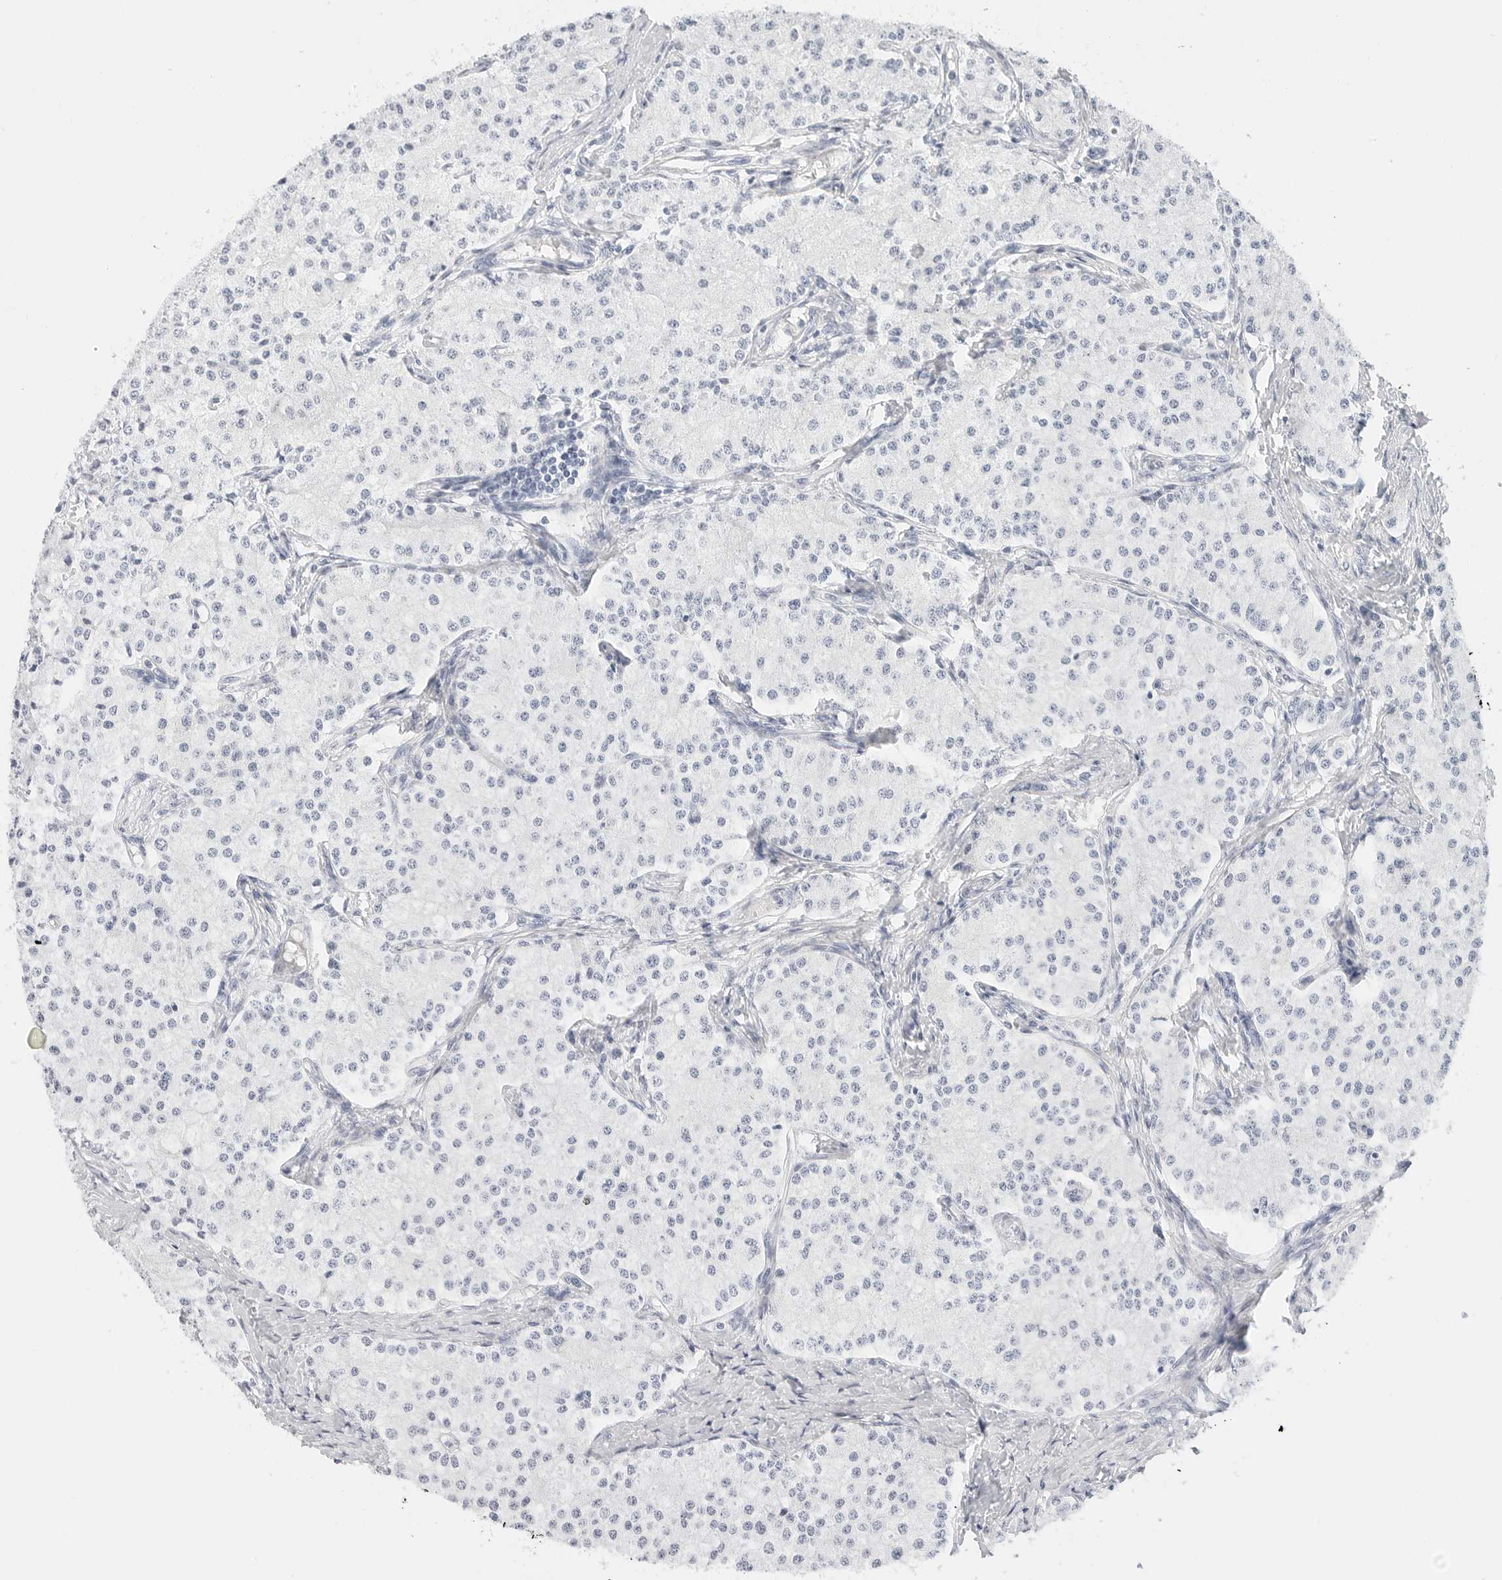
{"staining": {"intensity": "negative", "quantity": "none", "location": "none"}, "tissue": "carcinoid", "cell_type": "Tumor cells", "image_type": "cancer", "snomed": [{"axis": "morphology", "description": "Carcinoid, malignant, NOS"}, {"axis": "topography", "description": "Colon"}], "caption": "Tumor cells show no significant positivity in carcinoid. (Brightfield microscopy of DAB immunohistochemistry at high magnification).", "gene": "TFF2", "patient": {"sex": "female", "age": 52}}